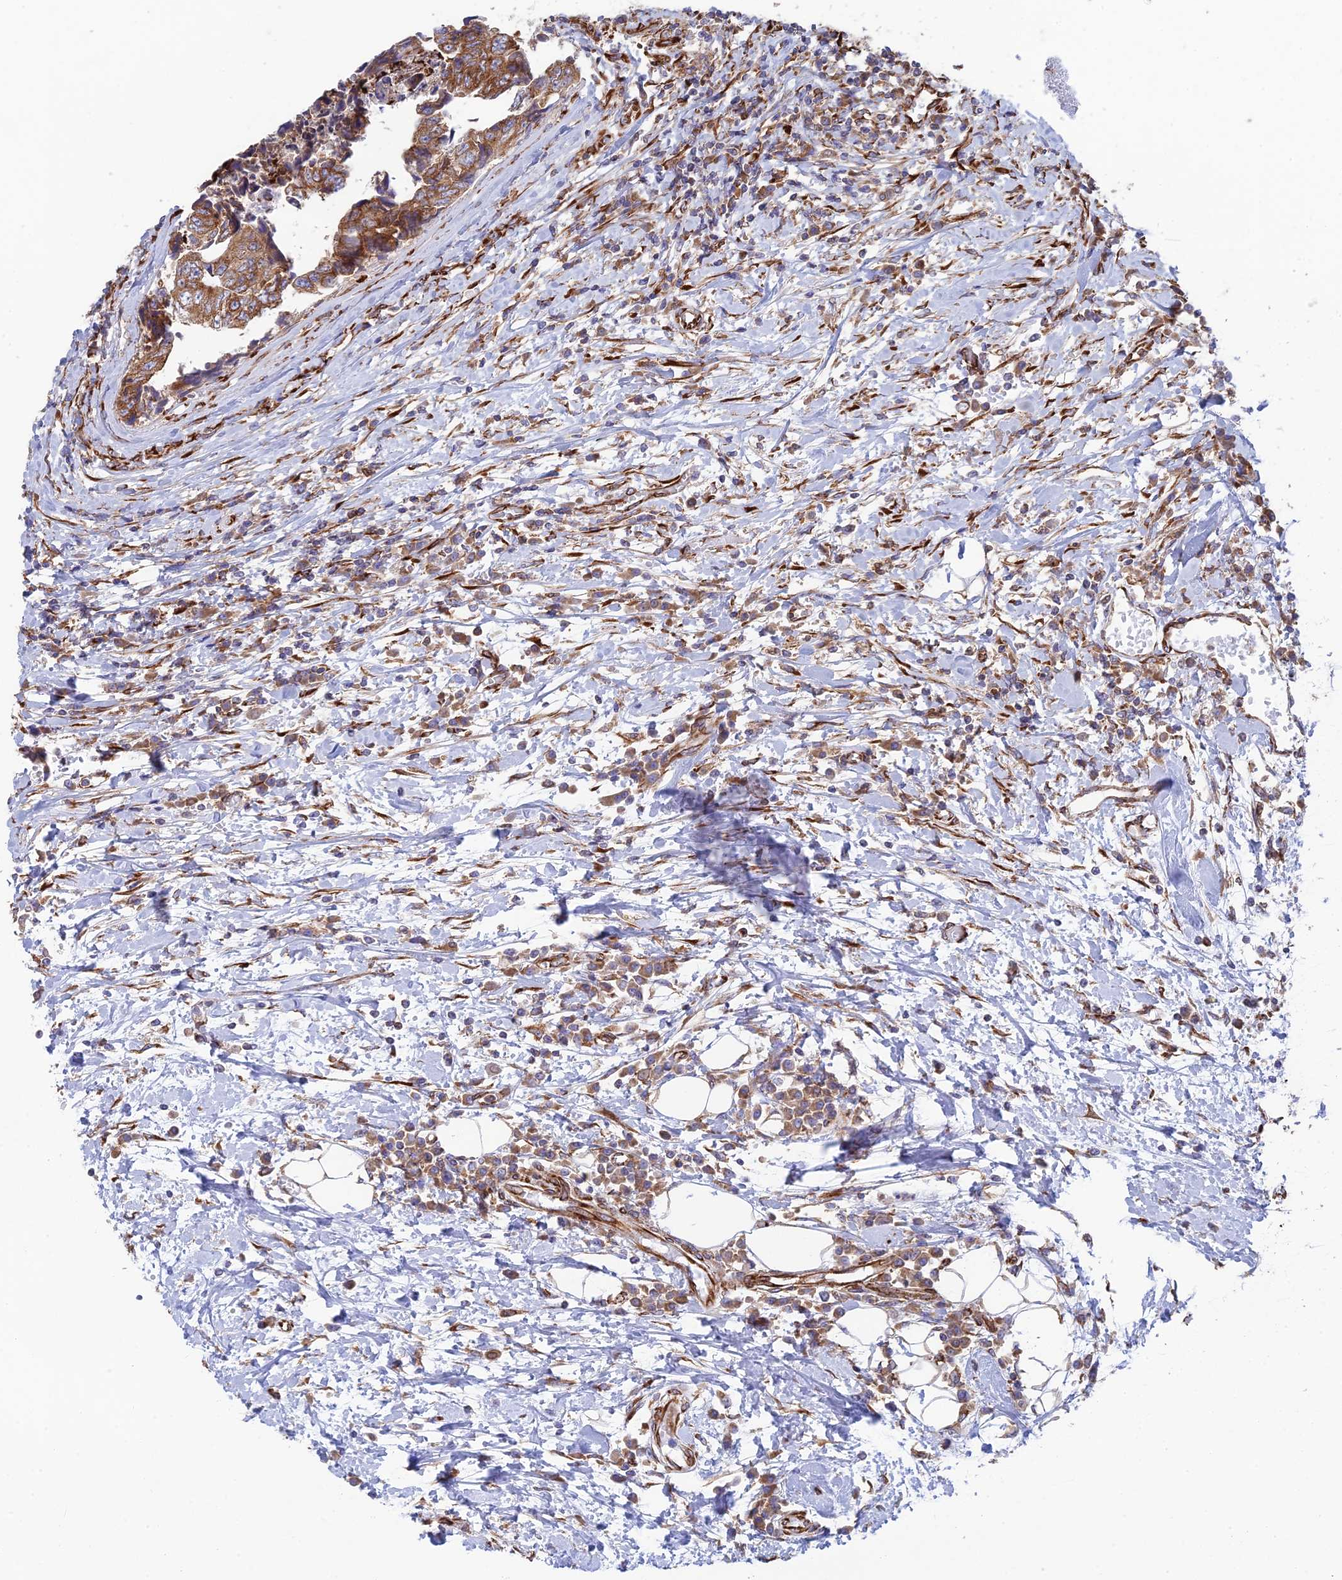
{"staining": {"intensity": "moderate", "quantity": ">75%", "location": "cytoplasmic/membranous"}, "tissue": "colorectal cancer", "cell_type": "Tumor cells", "image_type": "cancer", "snomed": [{"axis": "morphology", "description": "Adenocarcinoma, NOS"}, {"axis": "topography", "description": "Rectum"}], "caption": "Moderate cytoplasmic/membranous protein expression is present in approximately >75% of tumor cells in adenocarcinoma (colorectal).", "gene": "CCDC69", "patient": {"sex": "male", "age": 84}}